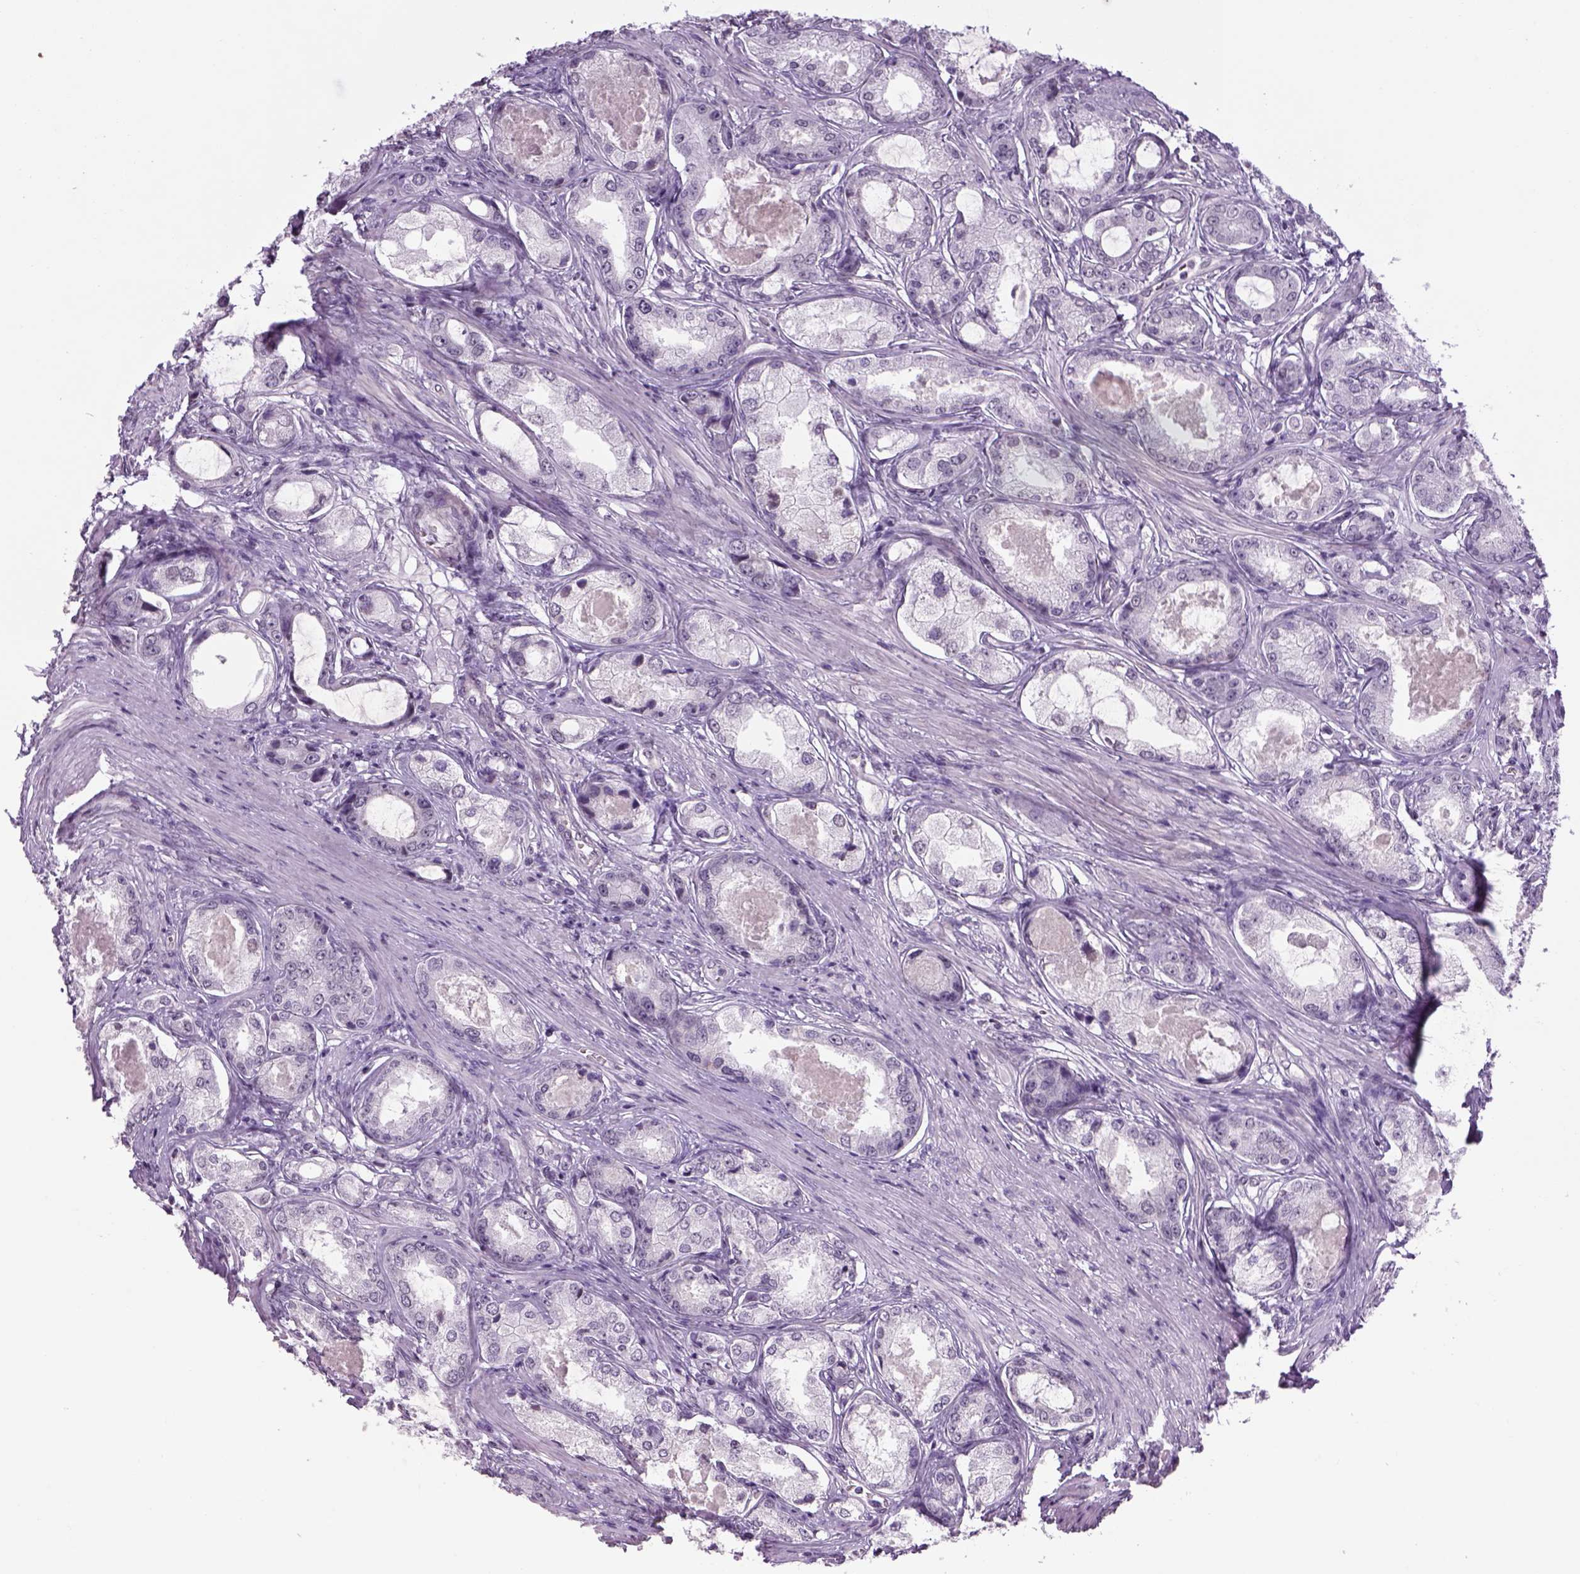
{"staining": {"intensity": "negative", "quantity": "none", "location": "none"}, "tissue": "prostate cancer", "cell_type": "Tumor cells", "image_type": "cancer", "snomed": [{"axis": "morphology", "description": "Adenocarcinoma, Low grade"}, {"axis": "topography", "description": "Prostate"}], "caption": "The micrograph exhibits no staining of tumor cells in low-grade adenocarcinoma (prostate).", "gene": "PRRT1", "patient": {"sex": "male", "age": 68}}